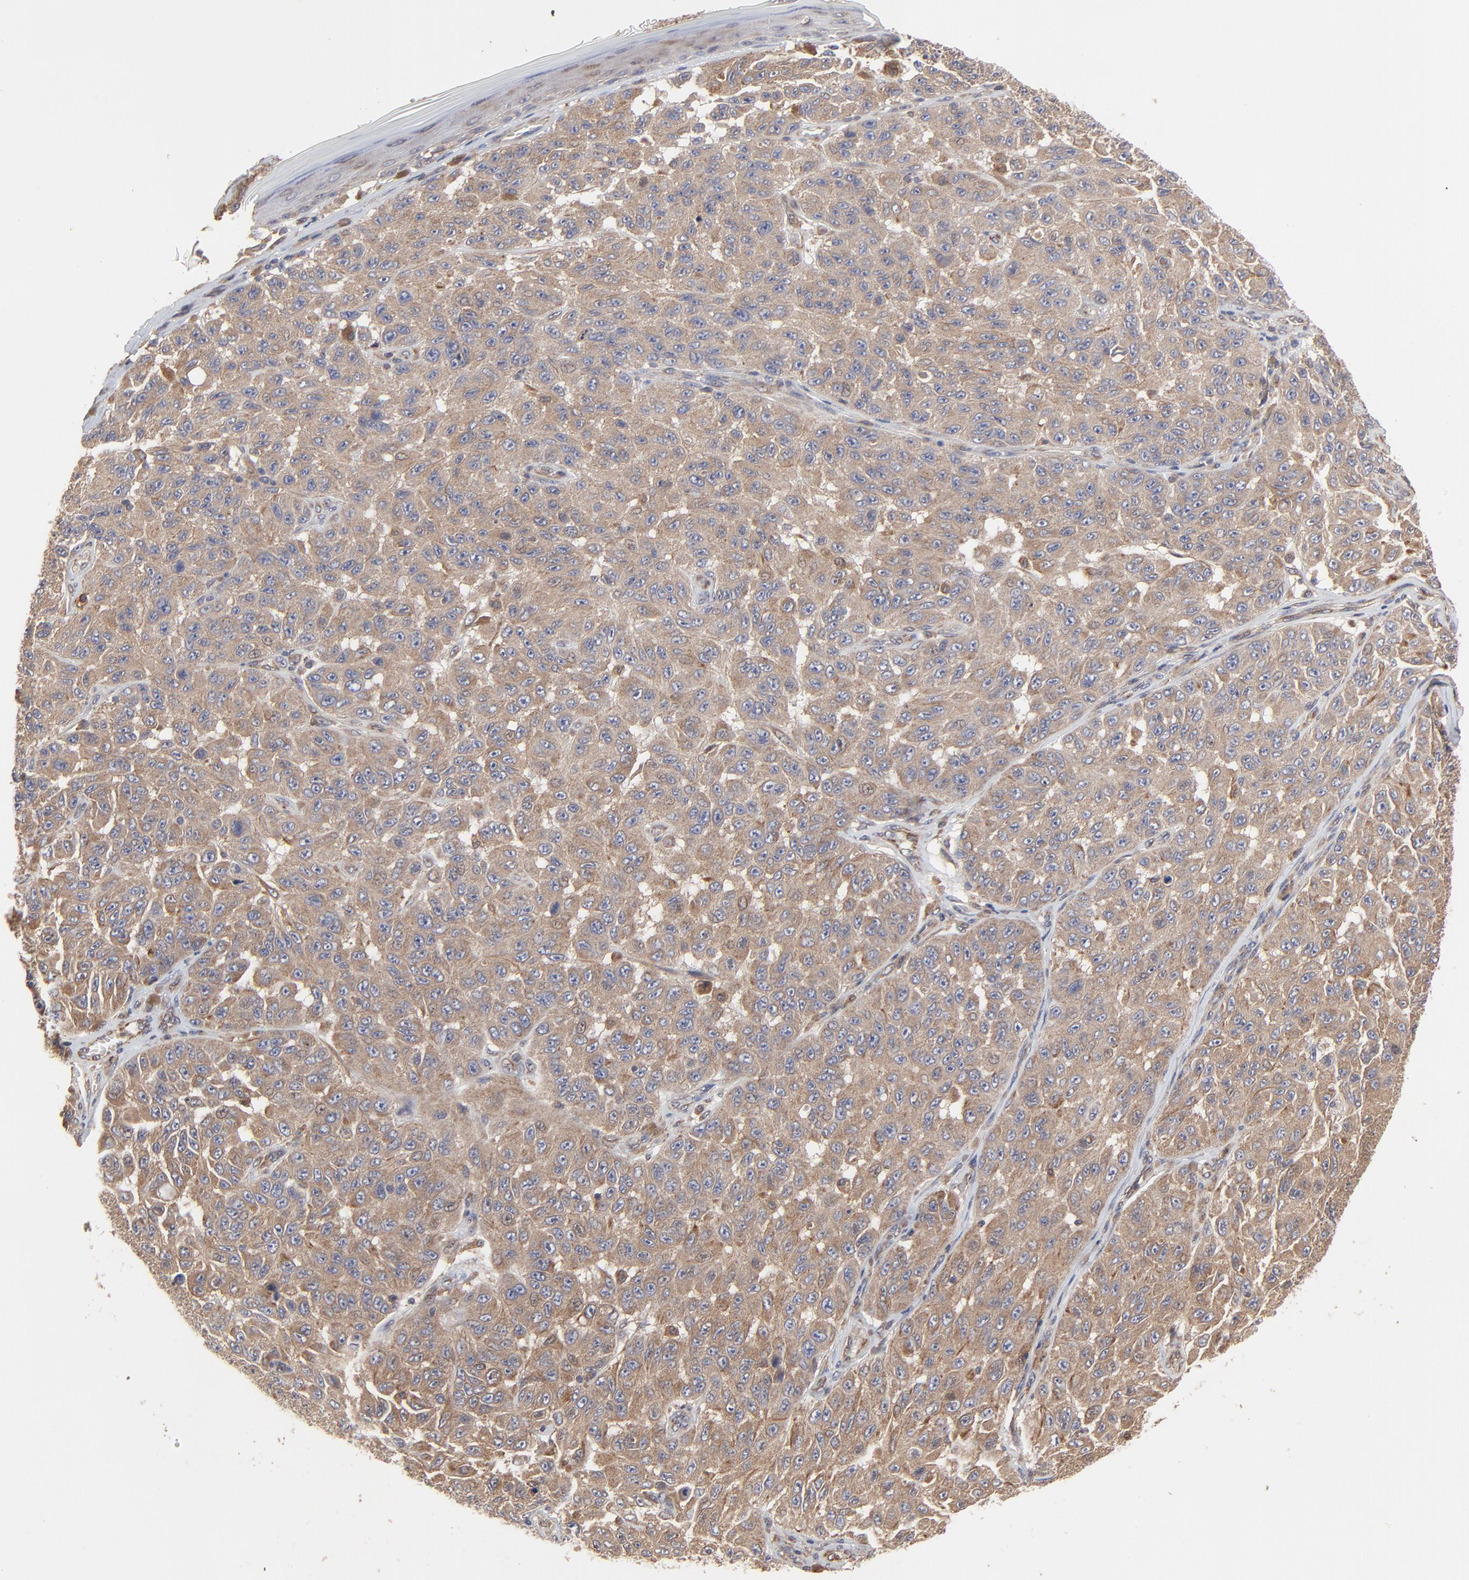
{"staining": {"intensity": "moderate", "quantity": ">75%", "location": "cytoplasmic/membranous"}, "tissue": "melanoma", "cell_type": "Tumor cells", "image_type": "cancer", "snomed": [{"axis": "morphology", "description": "Malignant melanoma, NOS"}, {"axis": "topography", "description": "Skin"}], "caption": "Human malignant melanoma stained for a protein (brown) reveals moderate cytoplasmic/membranous positive expression in about >75% of tumor cells.", "gene": "RAB9A", "patient": {"sex": "male", "age": 30}}